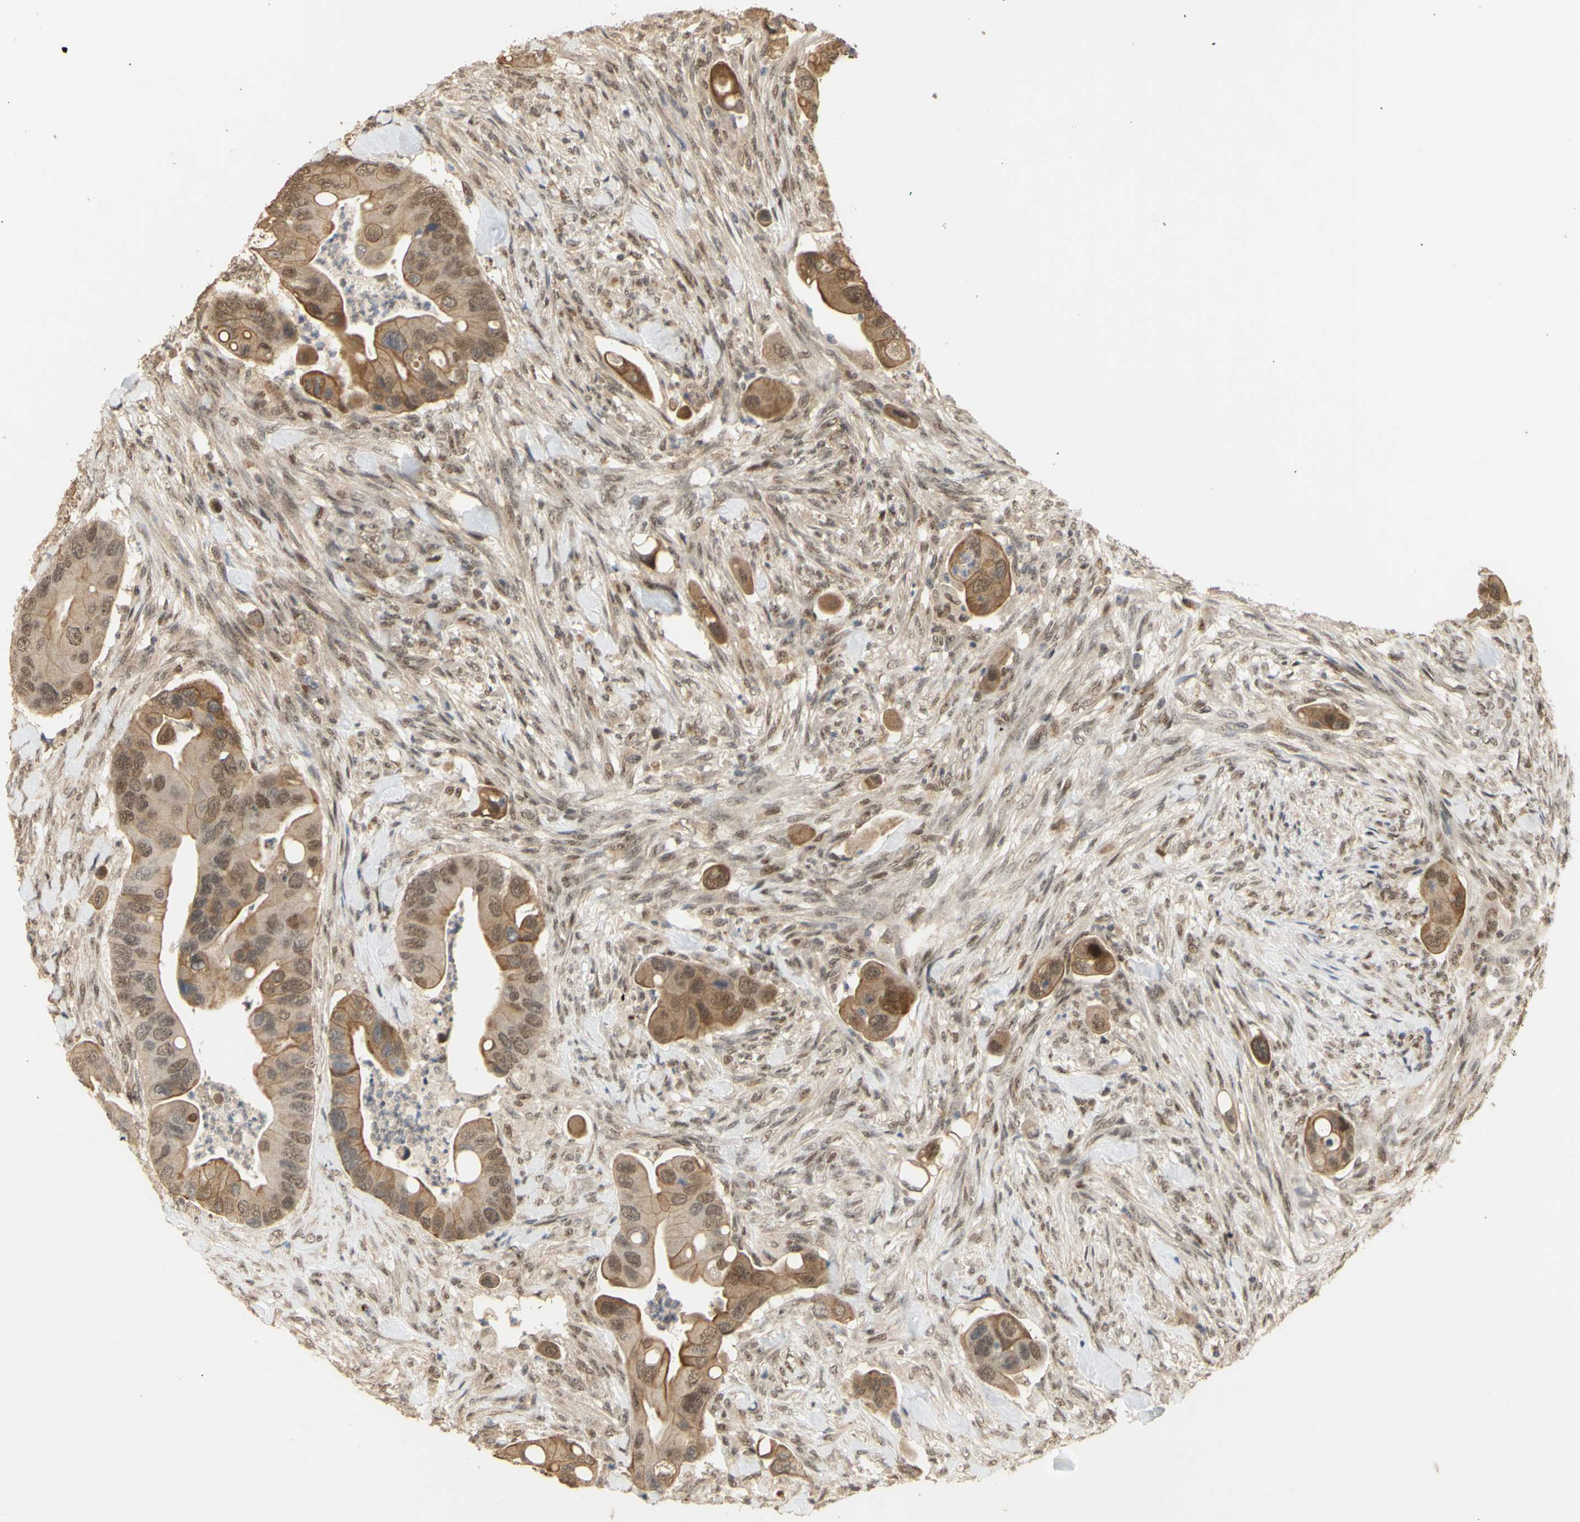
{"staining": {"intensity": "moderate", "quantity": ">75%", "location": "cytoplasmic/membranous,nuclear"}, "tissue": "colorectal cancer", "cell_type": "Tumor cells", "image_type": "cancer", "snomed": [{"axis": "morphology", "description": "Adenocarcinoma, NOS"}, {"axis": "topography", "description": "Rectum"}], "caption": "The micrograph shows immunohistochemical staining of colorectal adenocarcinoma. There is moderate cytoplasmic/membranous and nuclear expression is identified in approximately >75% of tumor cells.", "gene": "GTF2E2", "patient": {"sex": "female", "age": 57}}